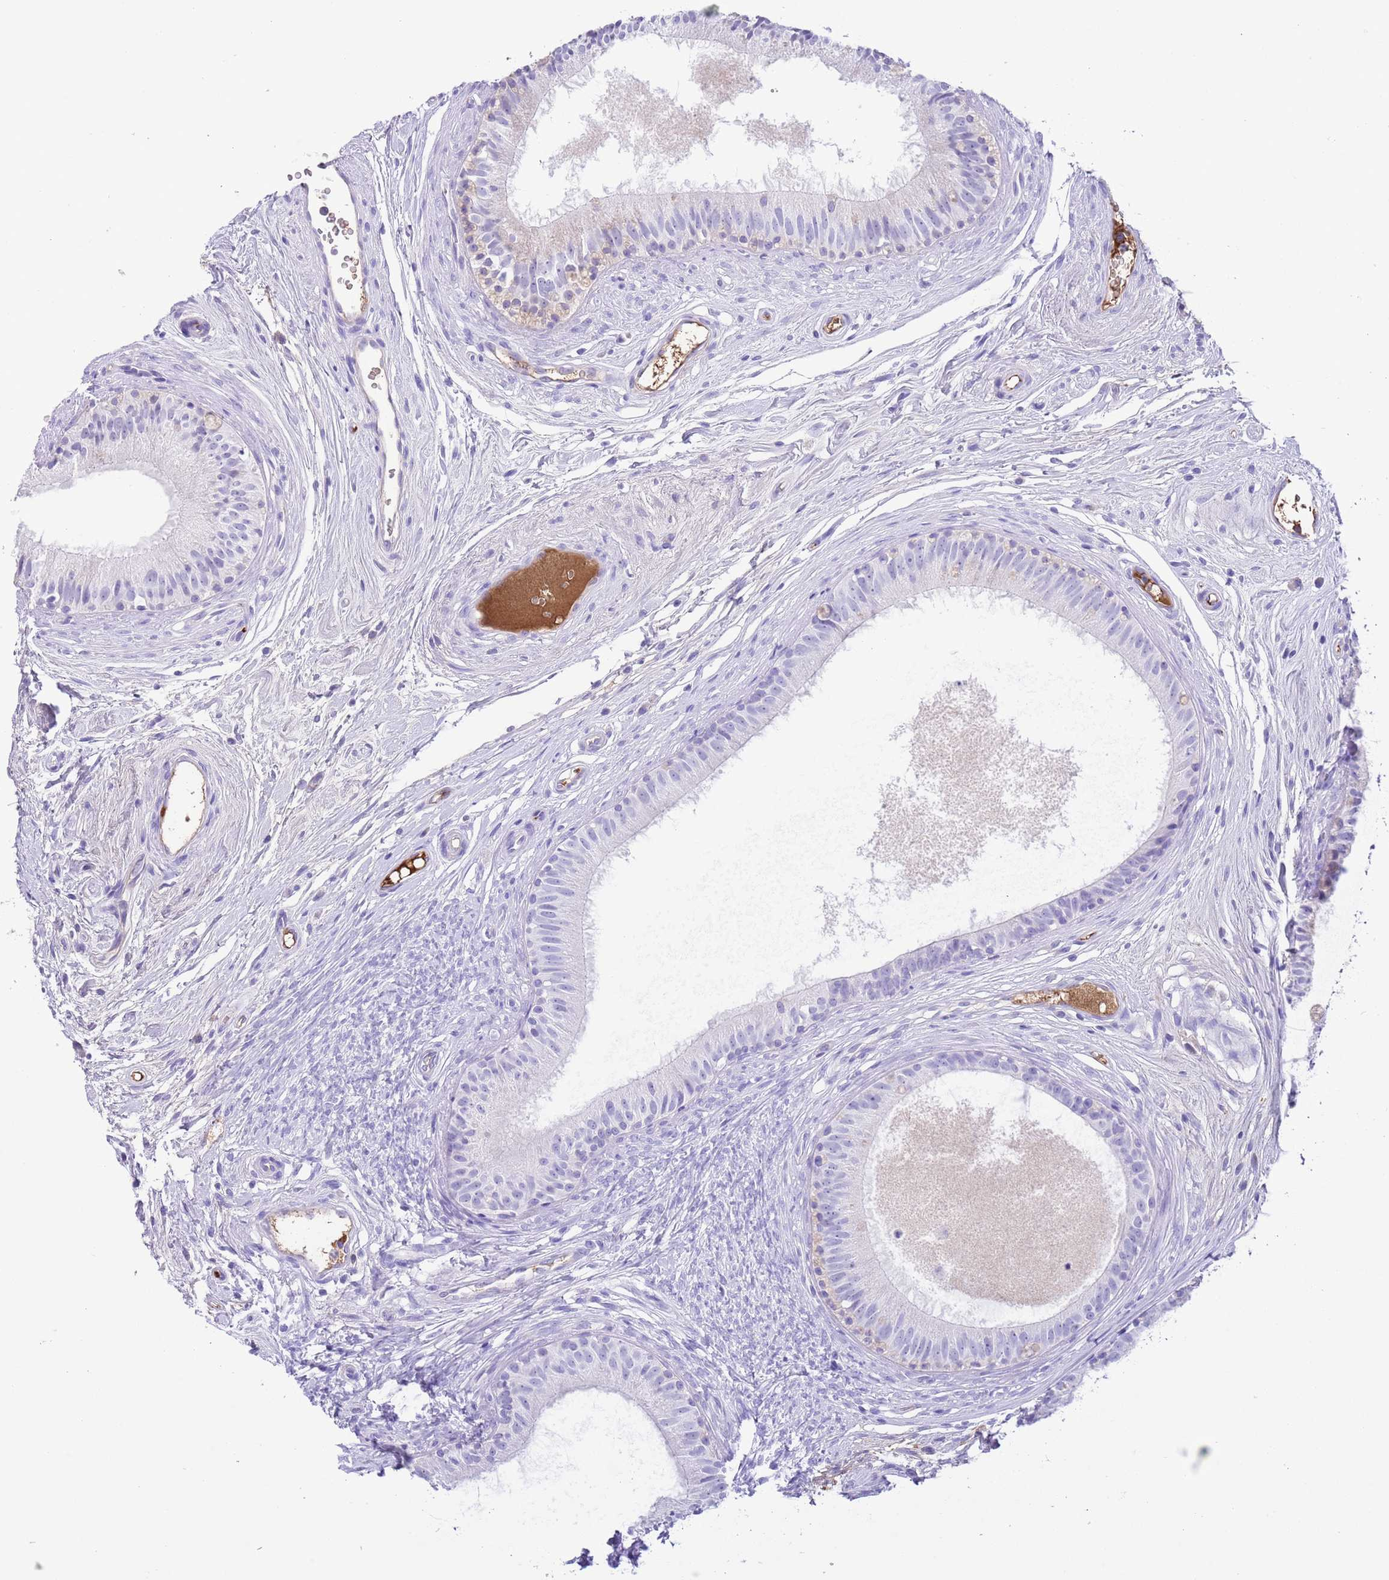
{"staining": {"intensity": "negative", "quantity": "none", "location": "none"}, "tissue": "epididymis", "cell_type": "Glandular cells", "image_type": "normal", "snomed": [{"axis": "morphology", "description": "Normal tissue, NOS"}, {"axis": "topography", "description": "Epididymis"}], "caption": "This is a histopathology image of immunohistochemistry (IHC) staining of unremarkable epididymis, which shows no staining in glandular cells. The staining was performed using DAB (3,3'-diaminobenzidine) to visualize the protein expression in brown, while the nuclei were stained in blue with hematoxylin (Magnification: 20x).", "gene": "IGF1", "patient": {"sex": "male", "age": 74}}